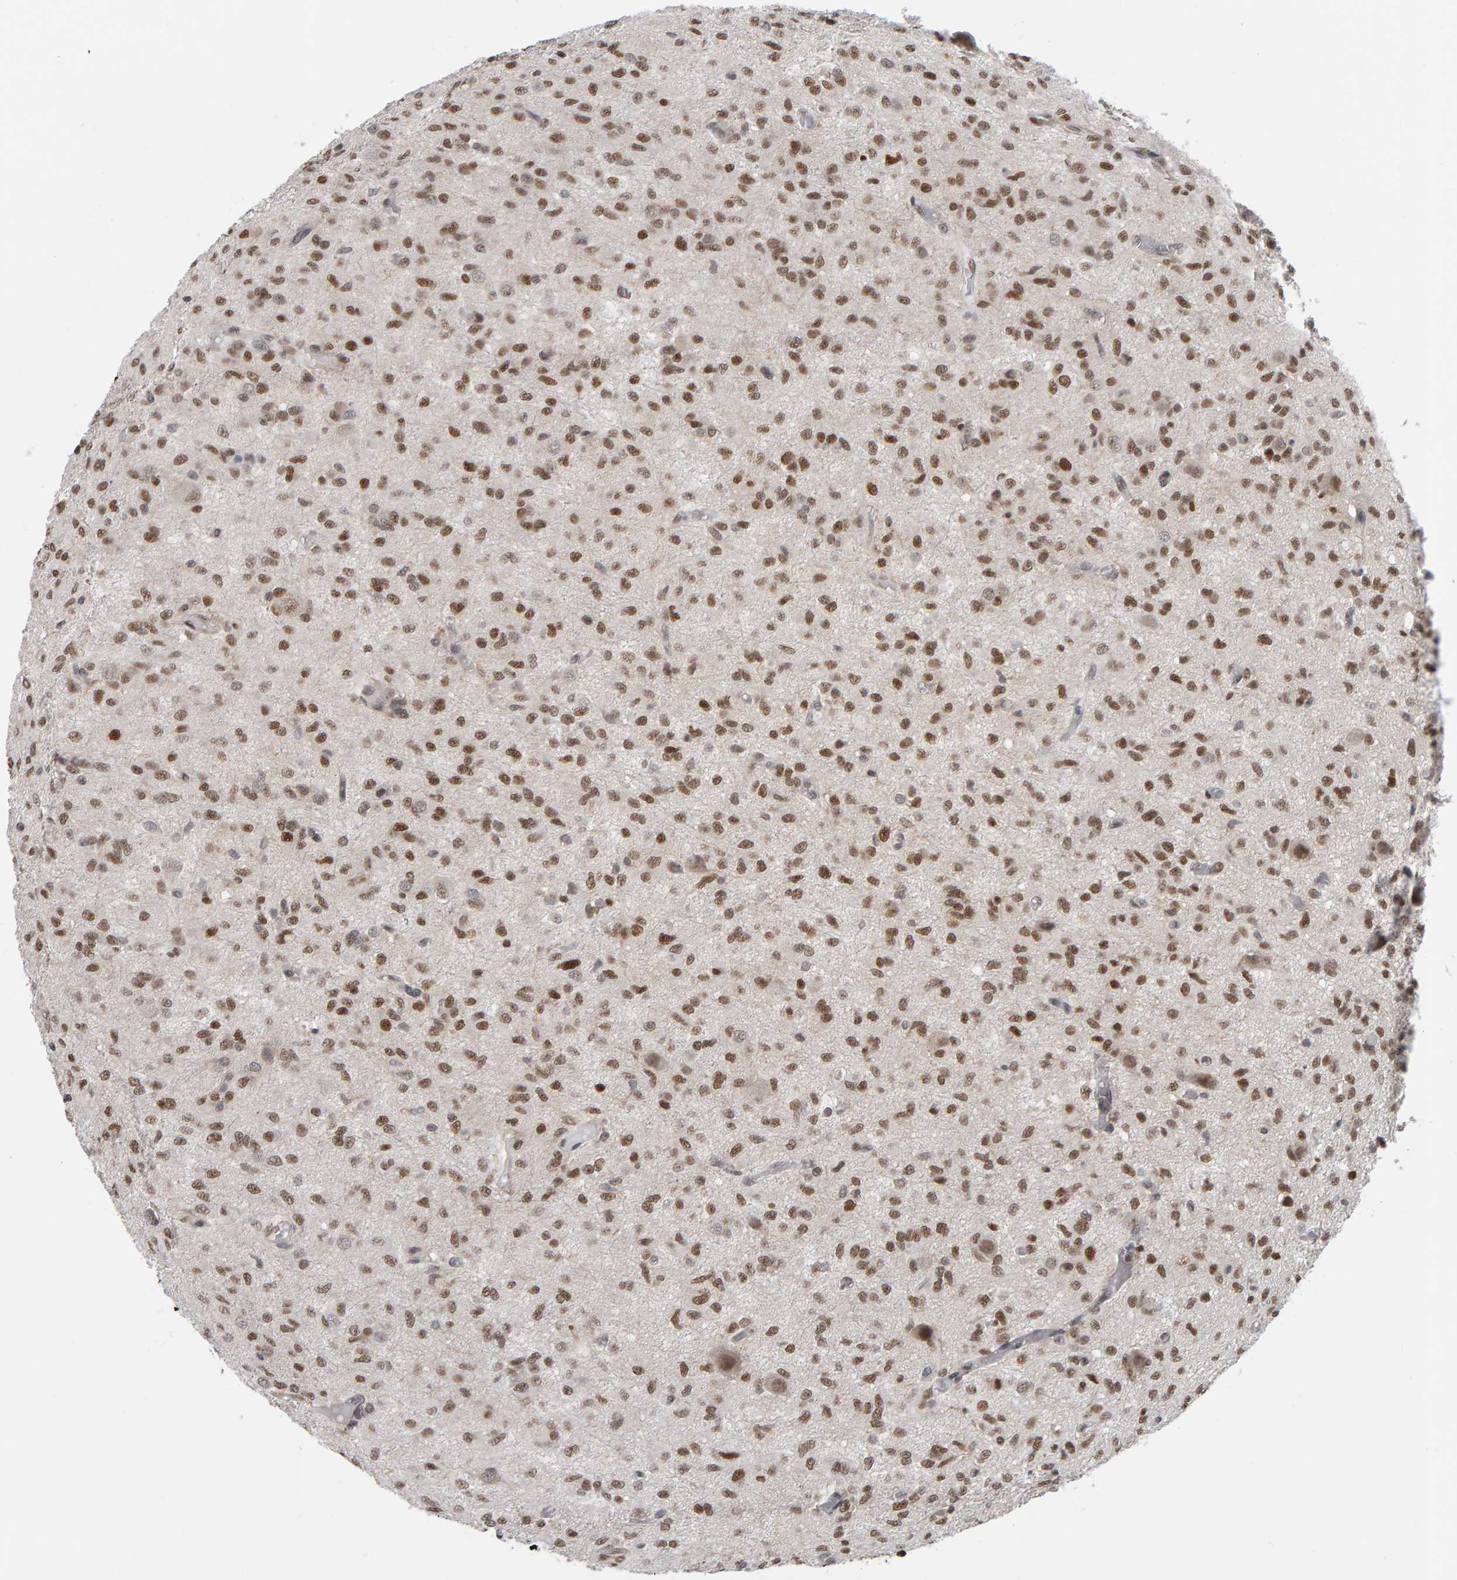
{"staining": {"intensity": "moderate", "quantity": ">75%", "location": "nuclear"}, "tissue": "glioma", "cell_type": "Tumor cells", "image_type": "cancer", "snomed": [{"axis": "morphology", "description": "Glioma, malignant, High grade"}, {"axis": "topography", "description": "Brain"}], "caption": "Glioma stained for a protein (brown) exhibits moderate nuclear positive staining in about >75% of tumor cells.", "gene": "ATF7IP", "patient": {"sex": "female", "age": 59}}